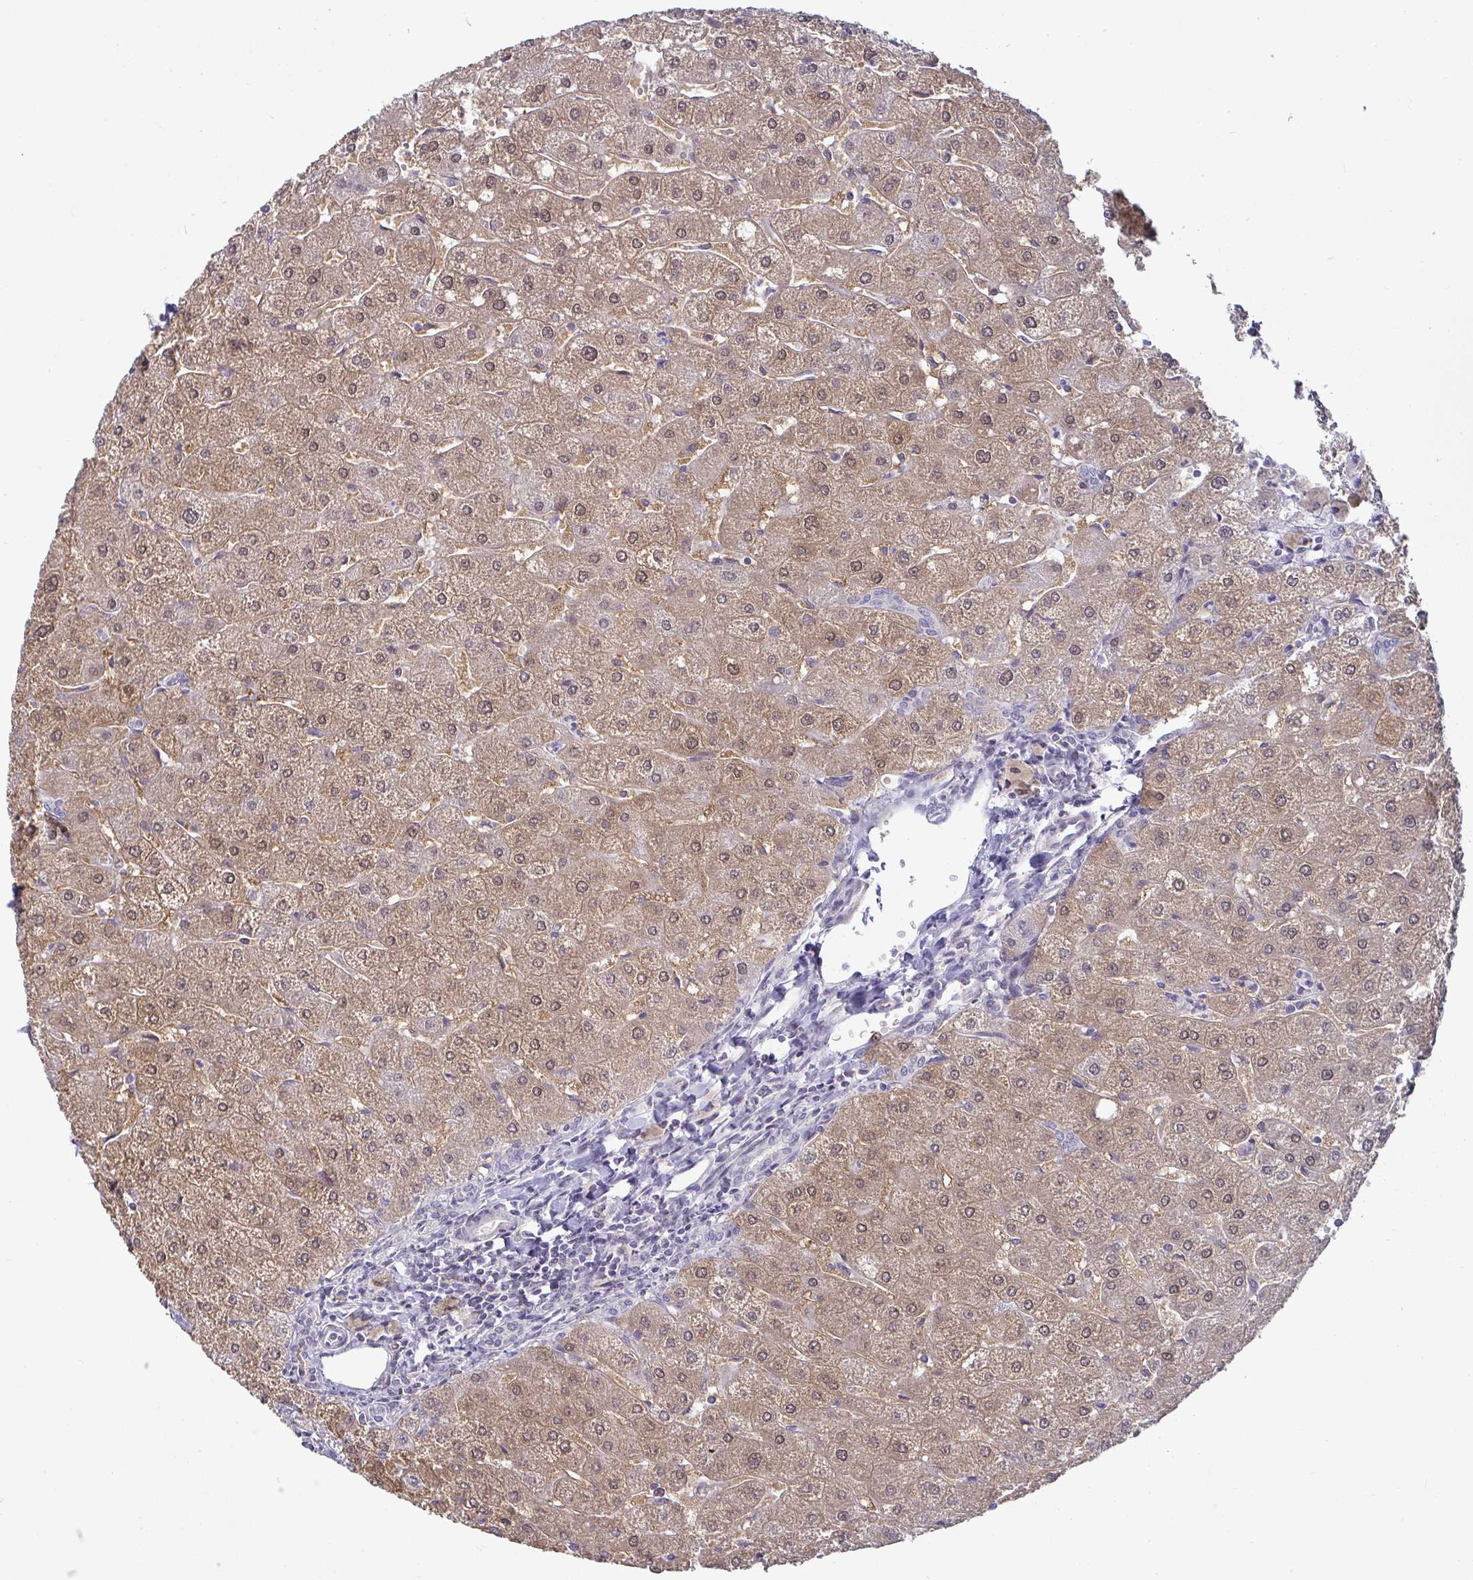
{"staining": {"intensity": "negative", "quantity": "none", "location": "none"}, "tissue": "liver", "cell_type": "Cholangiocytes", "image_type": "normal", "snomed": [{"axis": "morphology", "description": "Normal tissue, NOS"}, {"axis": "topography", "description": "Liver"}], "caption": "A high-resolution photomicrograph shows immunohistochemistry (IHC) staining of normal liver, which shows no significant expression in cholangiocytes. (DAB immunohistochemistry visualized using brightfield microscopy, high magnification).", "gene": "GSTM1", "patient": {"sex": "male", "age": 67}}